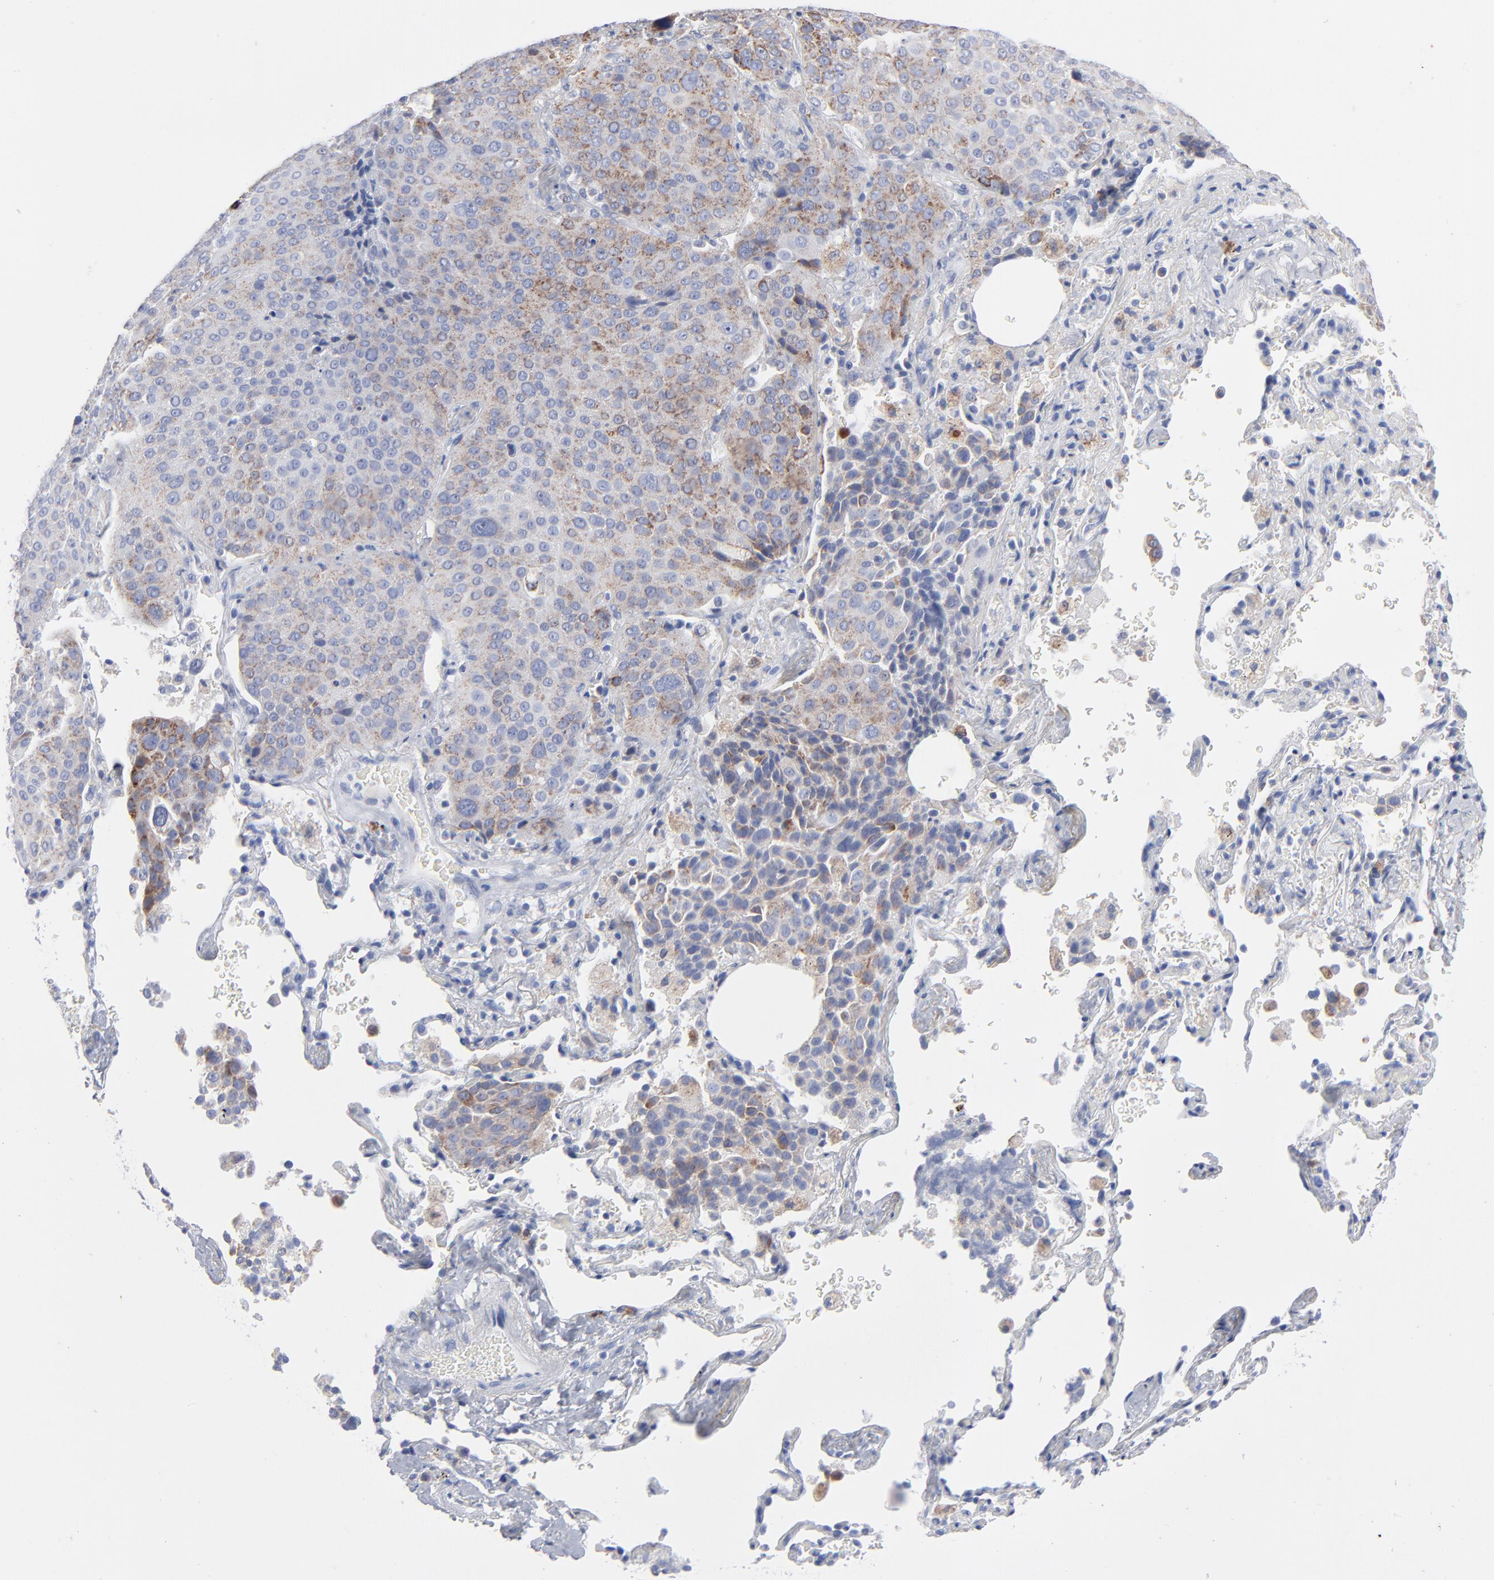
{"staining": {"intensity": "weak", "quantity": "<25%", "location": "cytoplasmic/membranous"}, "tissue": "lung cancer", "cell_type": "Tumor cells", "image_type": "cancer", "snomed": [{"axis": "morphology", "description": "Squamous cell carcinoma, NOS"}, {"axis": "topography", "description": "Lung"}], "caption": "A photomicrograph of lung cancer stained for a protein exhibits no brown staining in tumor cells.", "gene": "CHCHD10", "patient": {"sex": "male", "age": 54}}